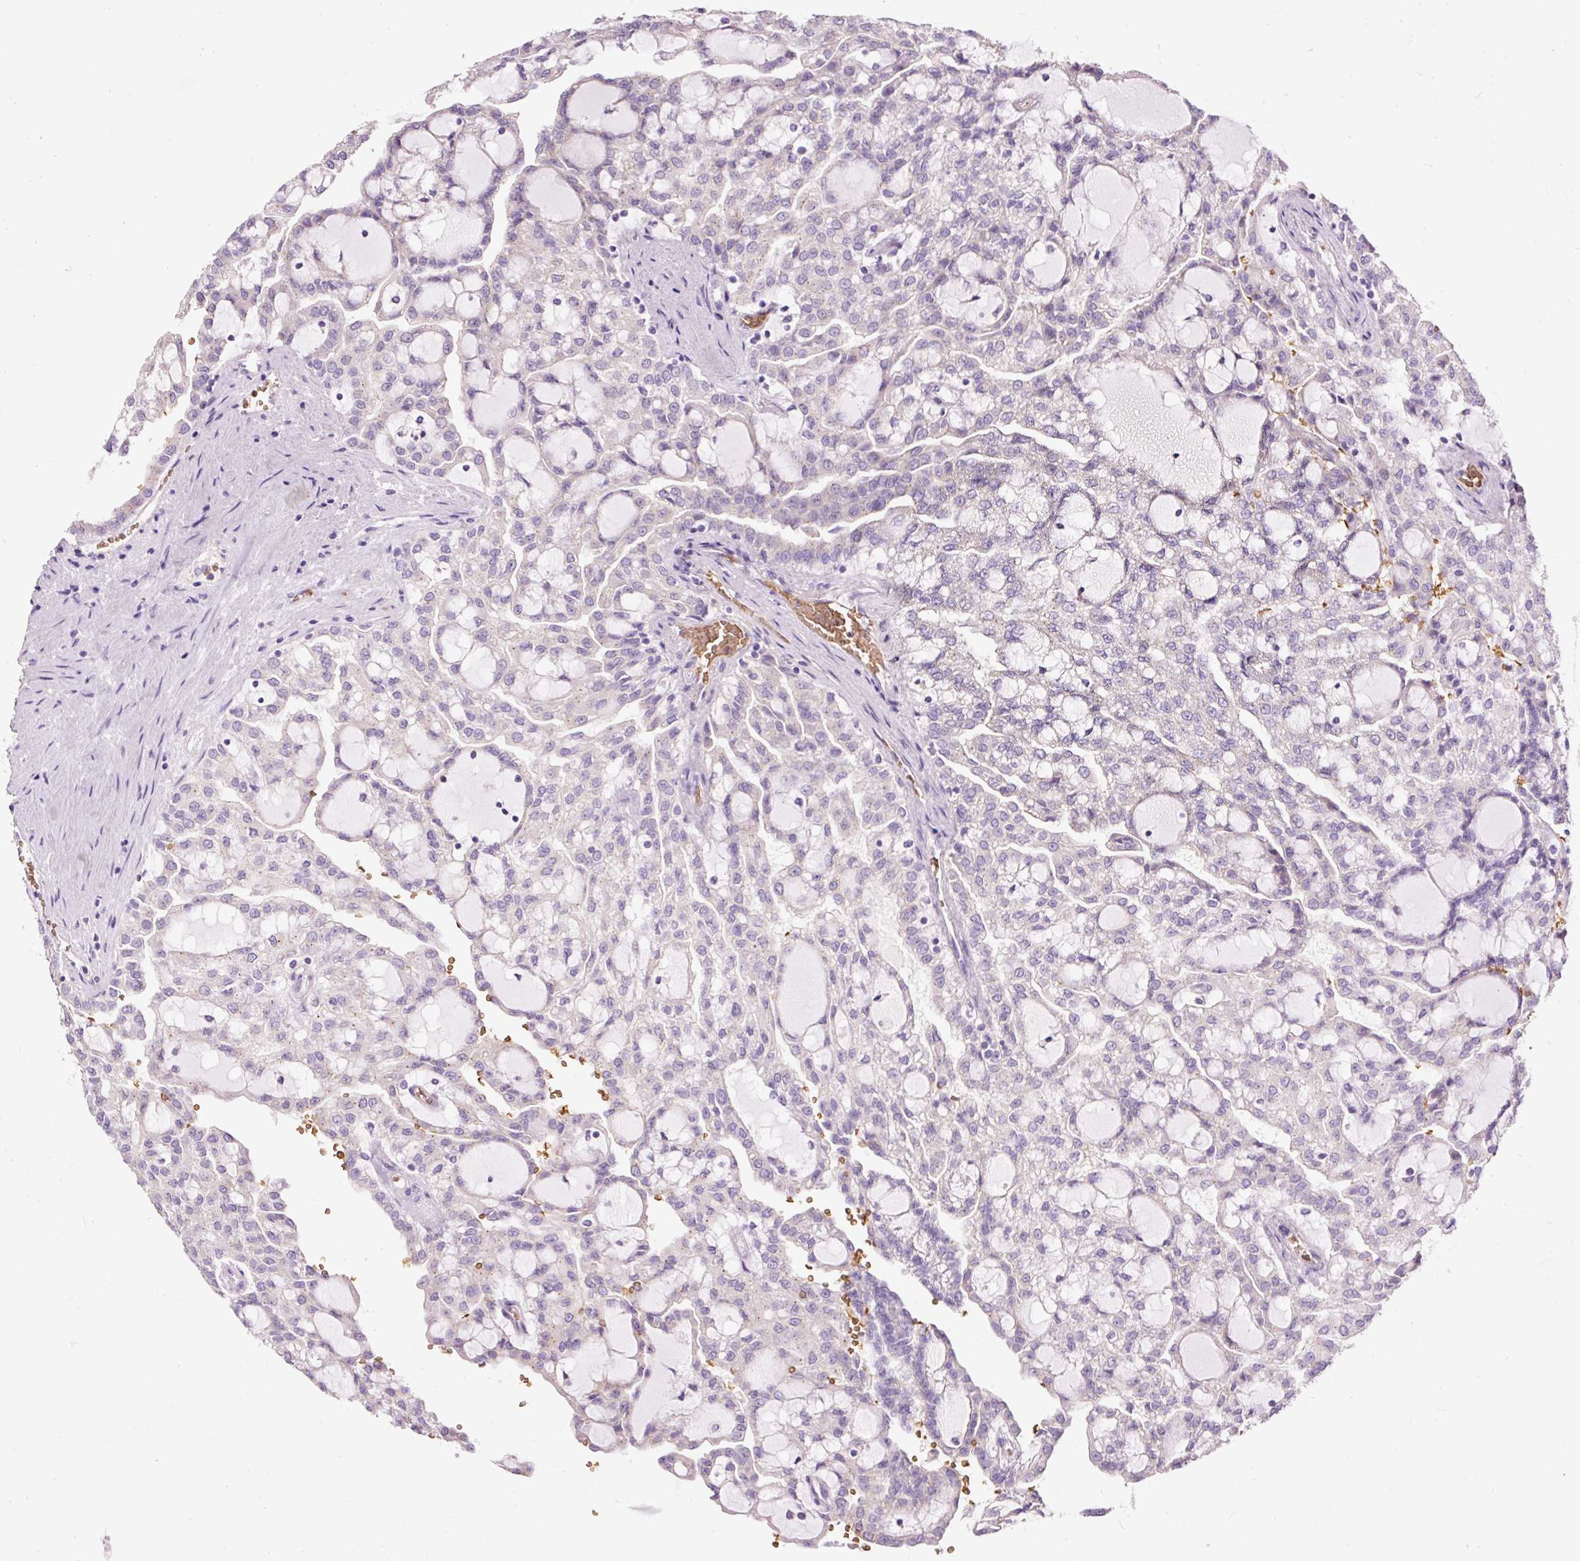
{"staining": {"intensity": "negative", "quantity": "none", "location": "none"}, "tissue": "renal cancer", "cell_type": "Tumor cells", "image_type": "cancer", "snomed": [{"axis": "morphology", "description": "Adenocarcinoma, NOS"}, {"axis": "topography", "description": "Kidney"}], "caption": "IHC micrograph of neoplastic tissue: human renal adenocarcinoma stained with DAB shows no significant protein expression in tumor cells. The staining was performed using DAB to visualize the protein expression in brown, while the nuclei were stained in blue with hematoxylin (Magnification: 20x).", "gene": "PRRC2A", "patient": {"sex": "male", "age": 63}}